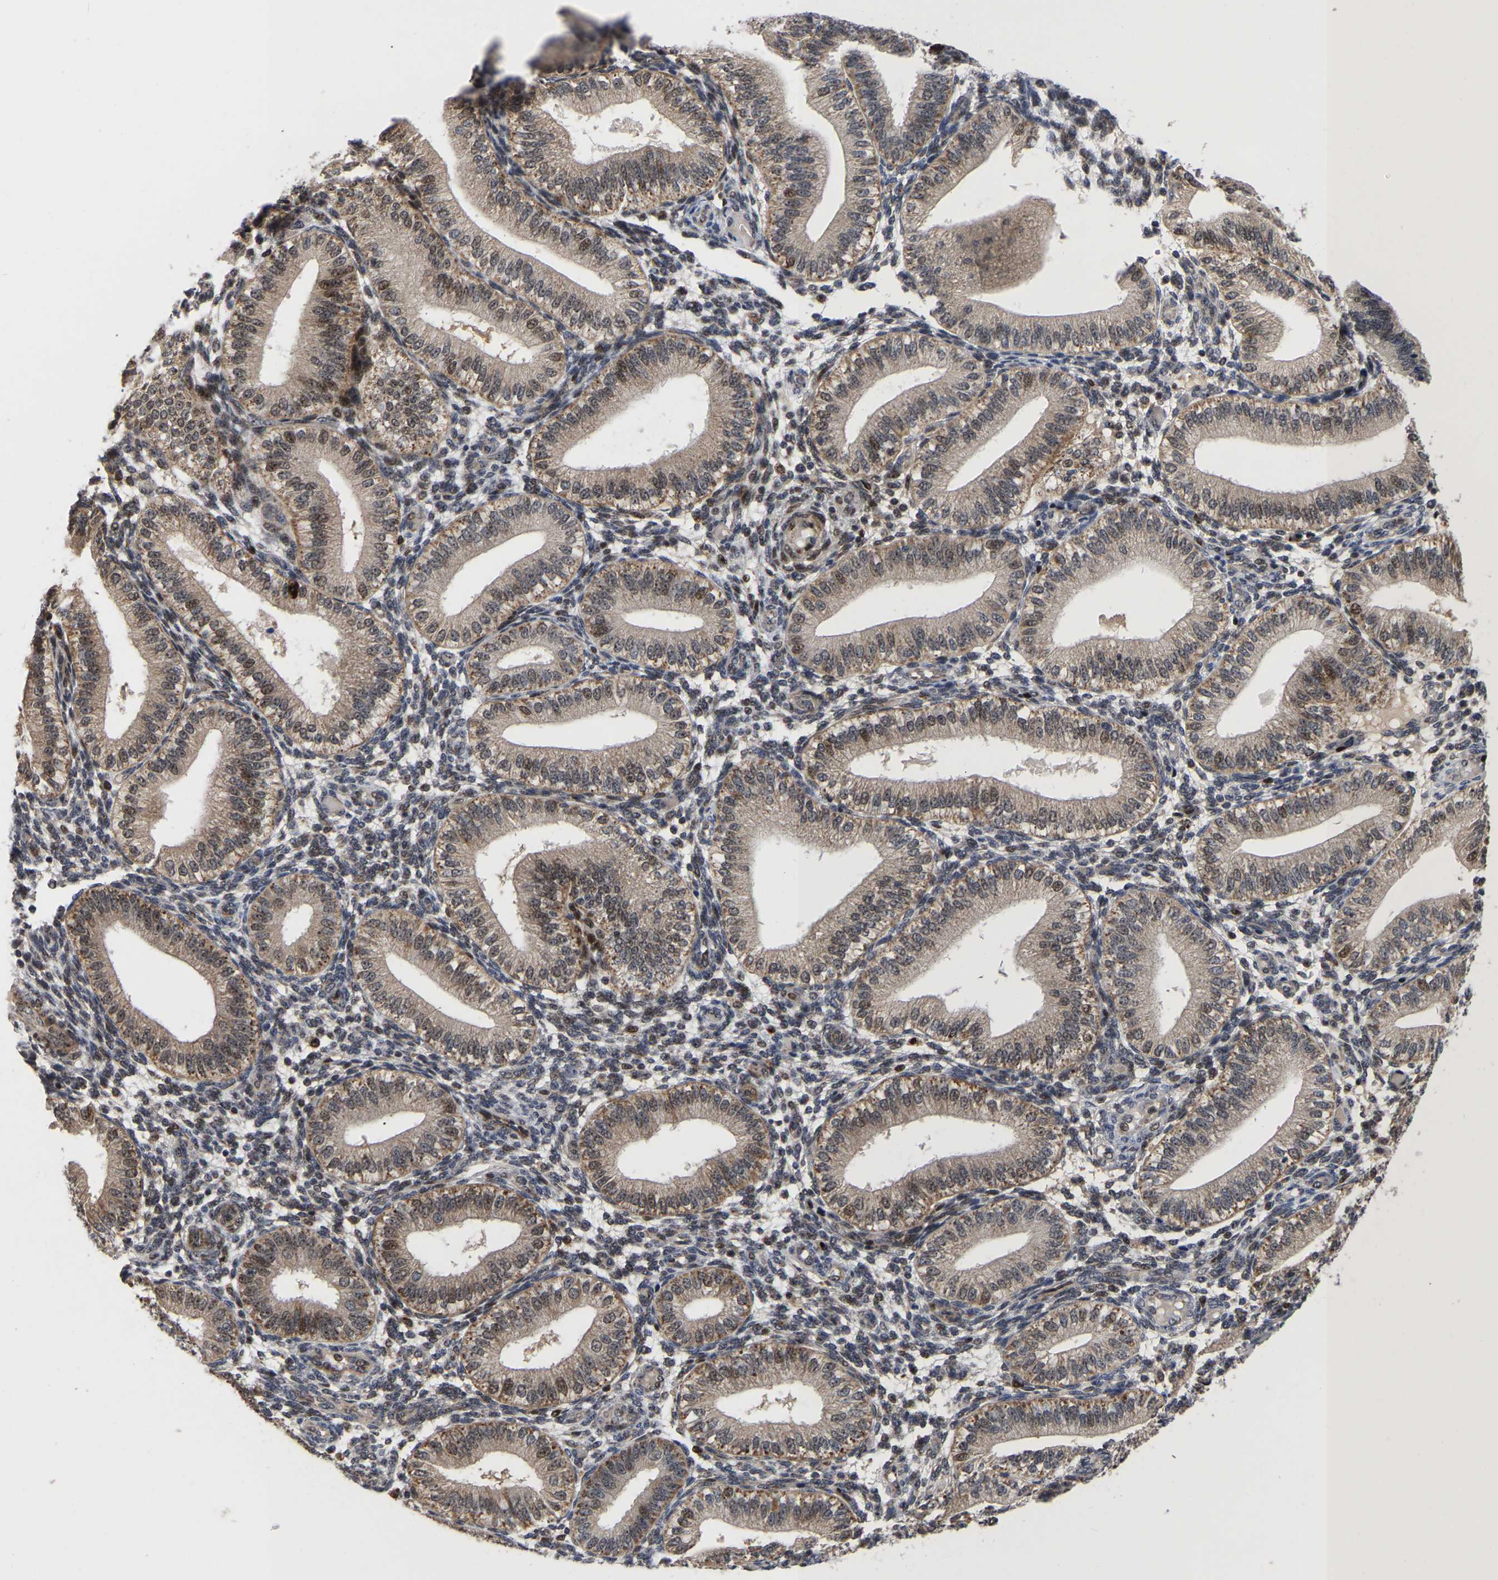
{"staining": {"intensity": "moderate", "quantity": "25%-75%", "location": "nuclear"}, "tissue": "endometrium", "cell_type": "Cells in endometrial stroma", "image_type": "normal", "snomed": [{"axis": "morphology", "description": "Normal tissue, NOS"}, {"axis": "topography", "description": "Endometrium"}], "caption": "A medium amount of moderate nuclear positivity is present in approximately 25%-75% of cells in endometrial stroma in normal endometrium.", "gene": "JUNB", "patient": {"sex": "female", "age": 39}}